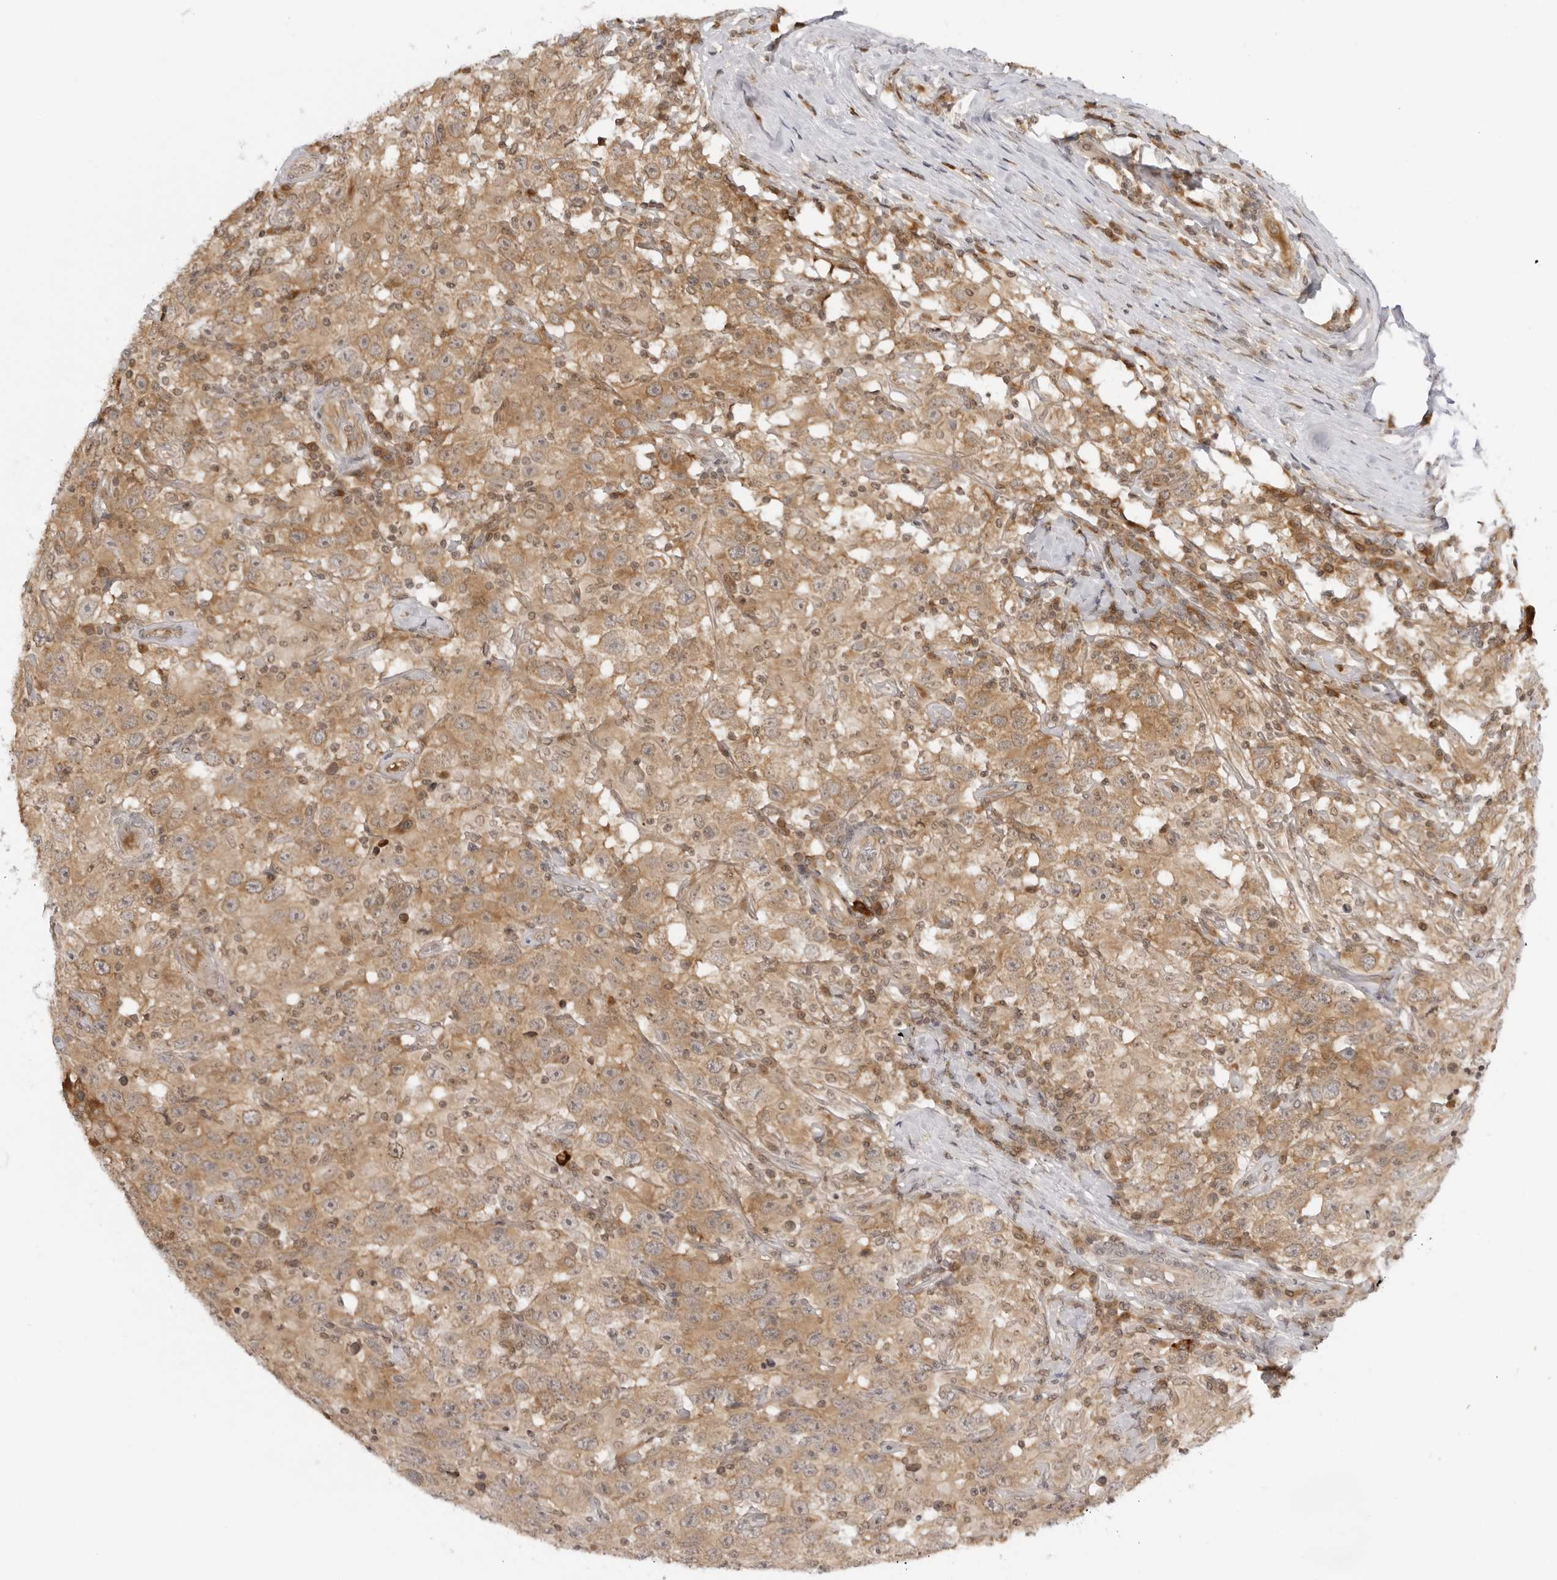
{"staining": {"intensity": "moderate", "quantity": ">75%", "location": "cytoplasmic/membranous"}, "tissue": "testis cancer", "cell_type": "Tumor cells", "image_type": "cancer", "snomed": [{"axis": "morphology", "description": "Seminoma, NOS"}, {"axis": "topography", "description": "Testis"}], "caption": "This histopathology image shows immunohistochemistry (IHC) staining of human seminoma (testis), with medium moderate cytoplasmic/membranous positivity in about >75% of tumor cells.", "gene": "PRRC2C", "patient": {"sex": "male", "age": 41}}